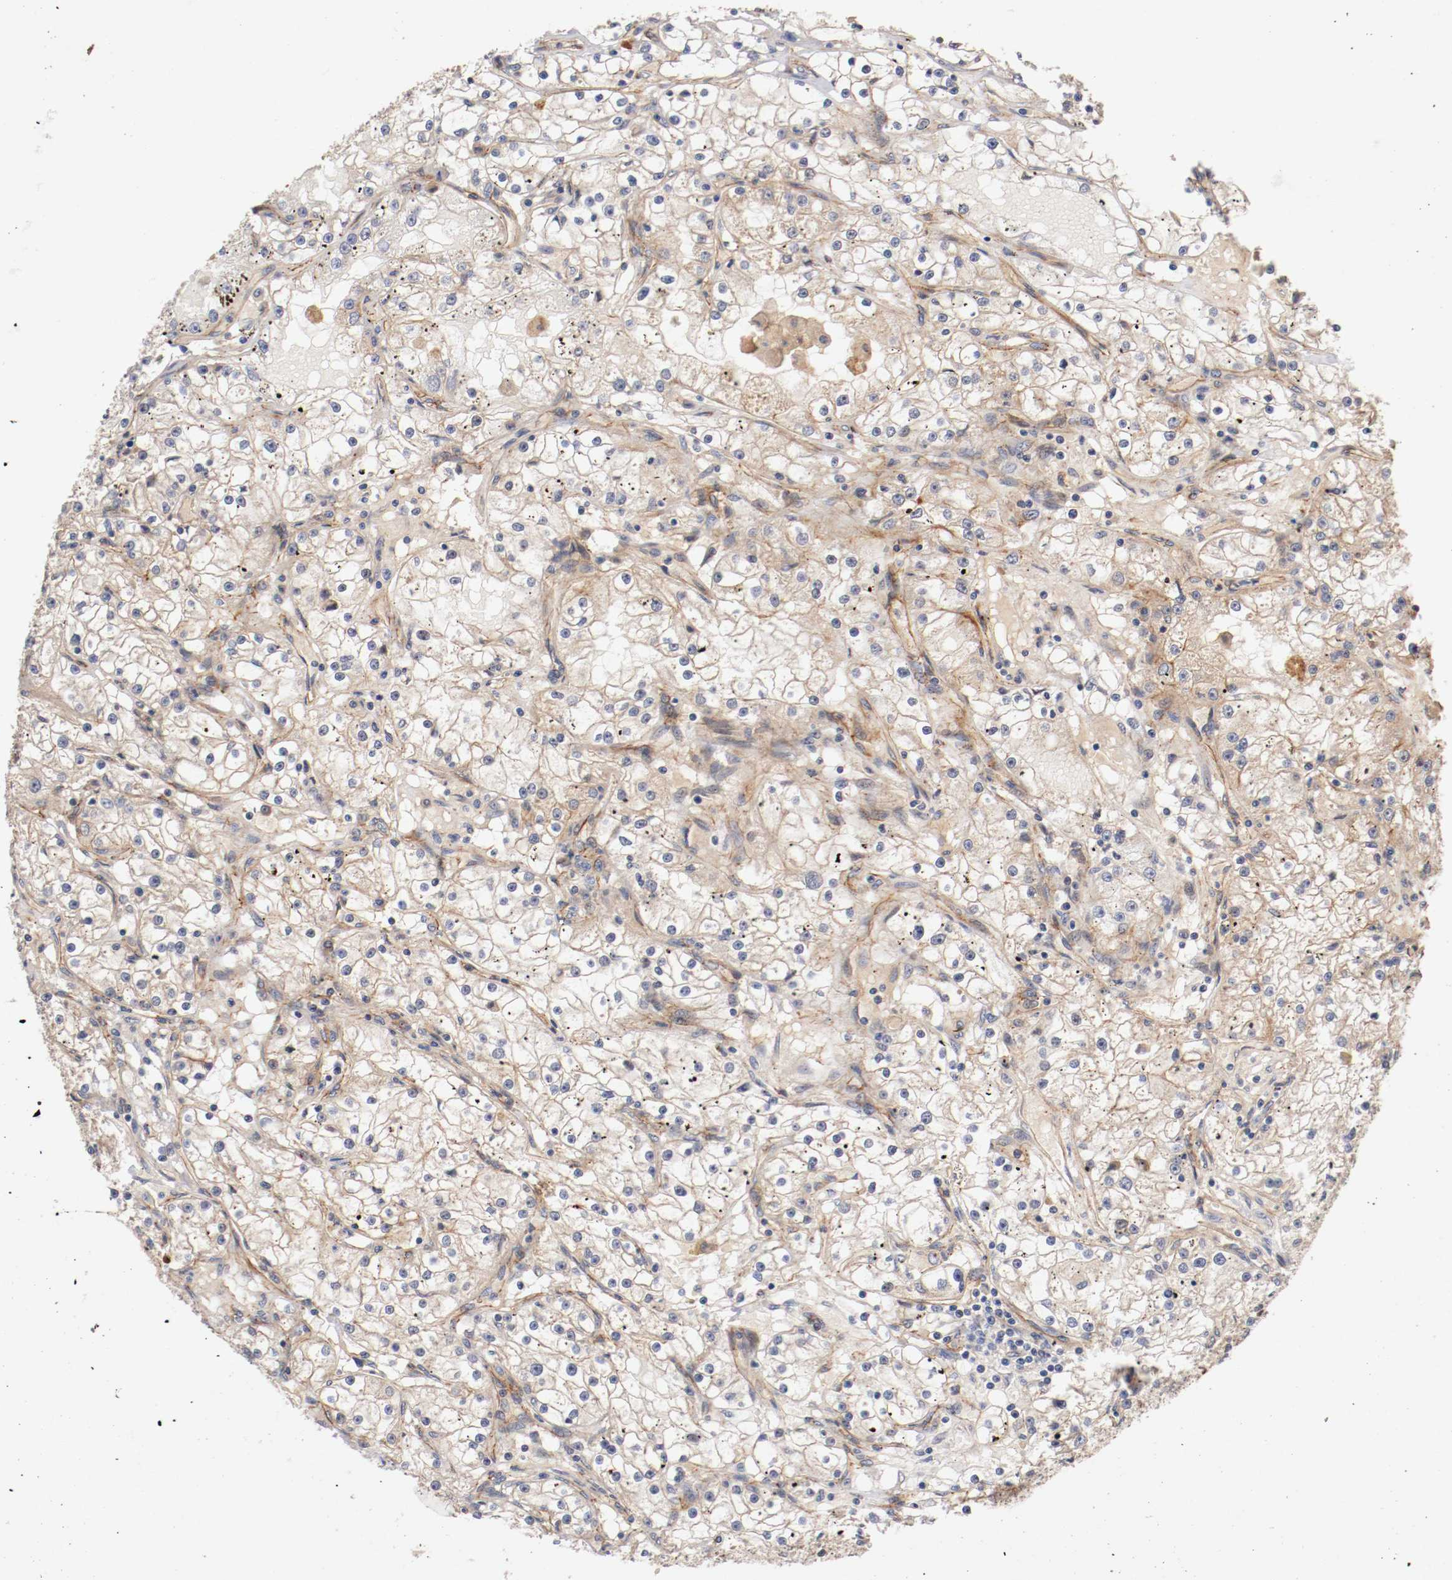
{"staining": {"intensity": "weak", "quantity": ">75%", "location": "cytoplasmic/membranous"}, "tissue": "renal cancer", "cell_type": "Tumor cells", "image_type": "cancer", "snomed": [{"axis": "morphology", "description": "Adenocarcinoma, NOS"}, {"axis": "topography", "description": "Kidney"}], "caption": "Renal cancer stained with a brown dye displays weak cytoplasmic/membranous positive positivity in approximately >75% of tumor cells.", "gene": "TYK2", "patient": {"sex": "male", "age": 56}}